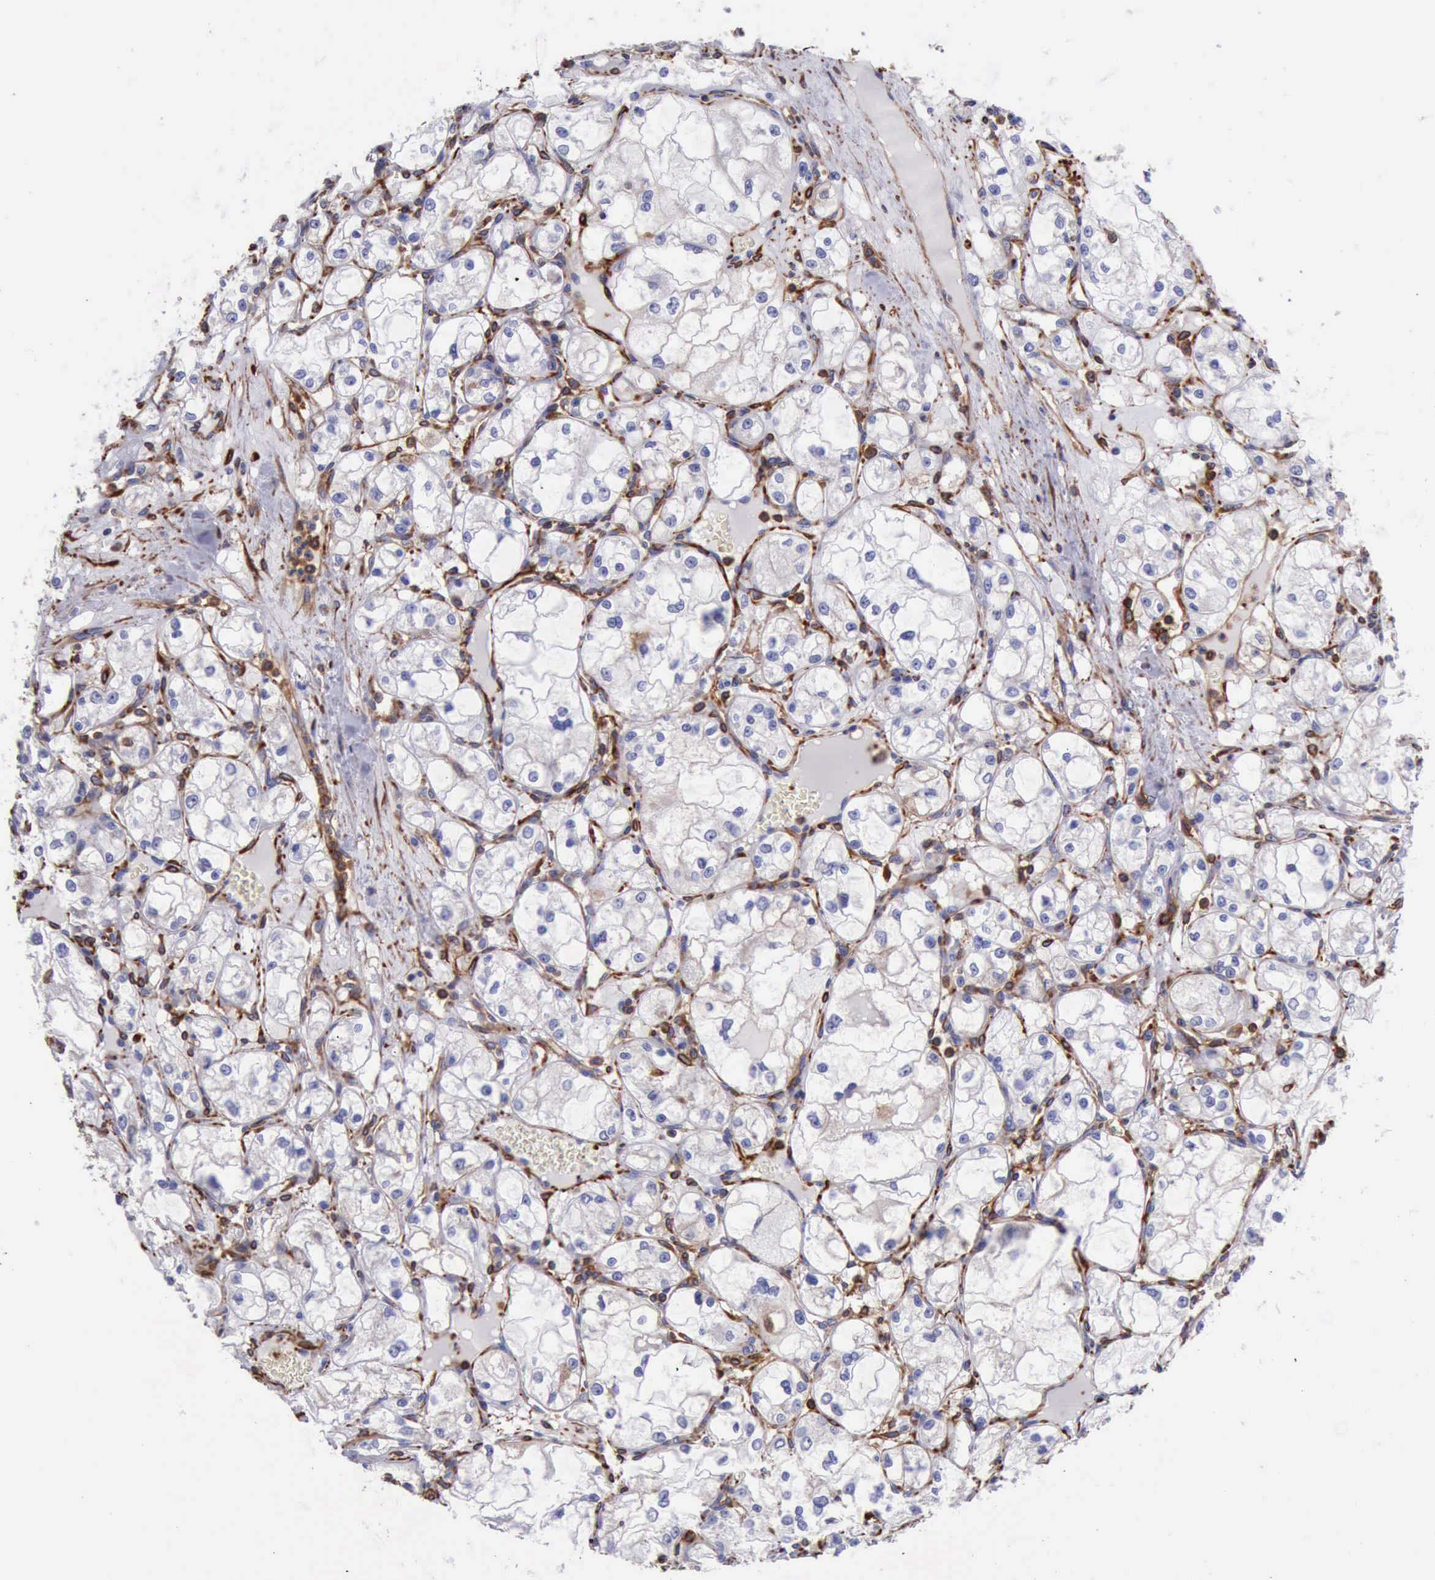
{"staining": {"intensity": "weak", "quantity": "25%-75%", "location": "cytoplasmic/membranous"}, "tissue": "renal cancer", "cell_type": "Tumor cells", "image_type": "cancer", "snomed": [{"axis": "morphology", "description": "Adenocarcinoma, NOS"}, {"axis": "topography", "description": "Kidney"}], "caption": "Immunohistochemical staining of human renal cancer reveals weak cytoplasmic/membranous protein expression in about 25%-75% of tumor cells.", "gene": "FLNA", "patient": {"sex": "male", "age": 61}}